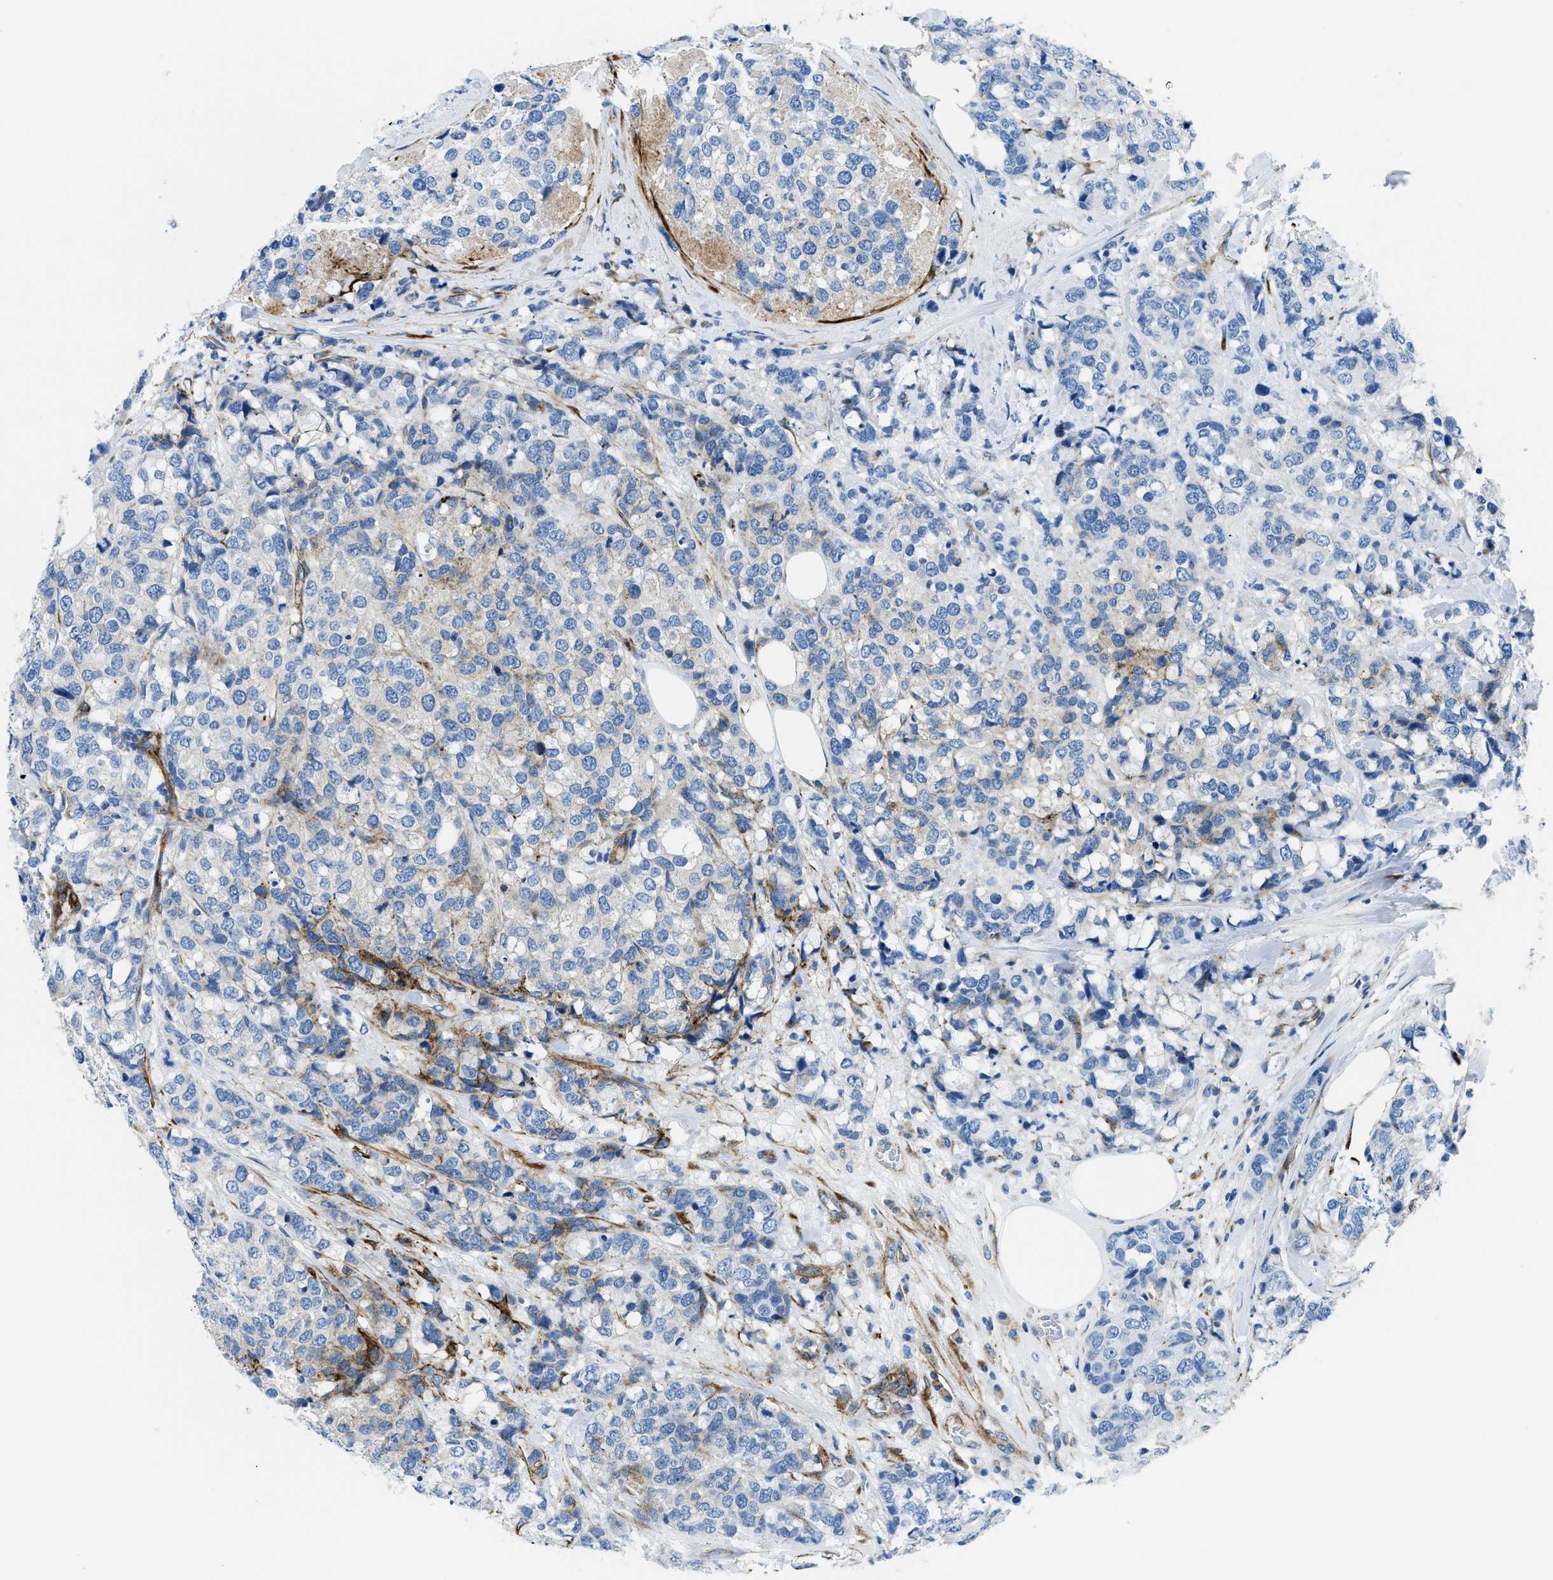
{"staining": {"intensity": "weak", "quantity": "<25%", "location": "cytoplasmic/membranous"}, "tissue": "breast cancer", "cell_type": "Tumor cells", "image_type": "cancer", "snomed": [{"axis": "morphology", "description": "Lobular carcinoma"}, {"axis": "topography", "description": "Breast"}], "caption": "Tumor cells show no significant positivity in breast cancer (lobular carcinoma).", "gene": "CUTA", "patient": {"sex": "female", "age": 59}}